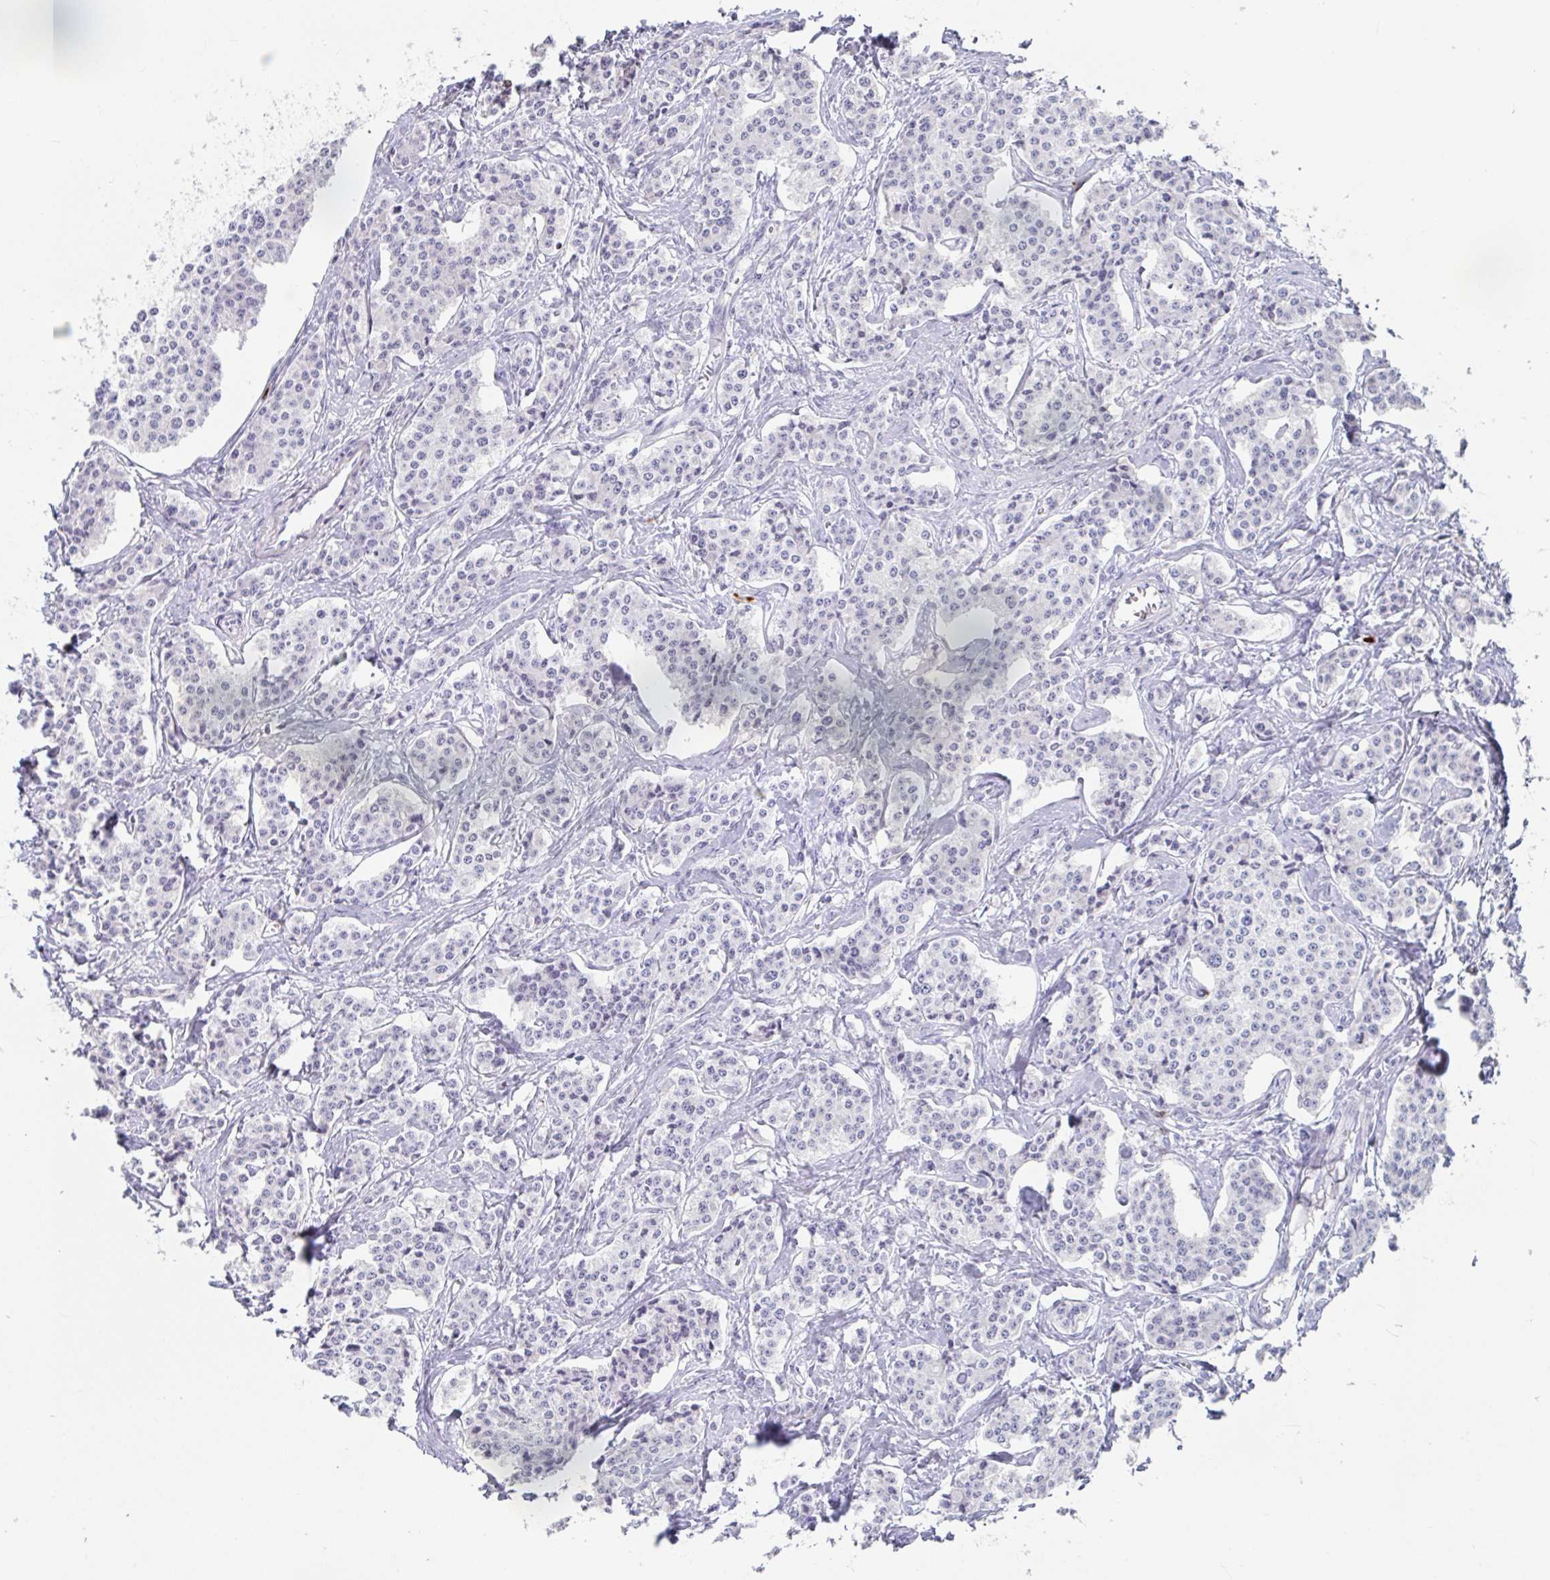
{"staining": {"intensity": "negative", "quantity": "none", "location": "none"}, "tissue": "carcinoid", "cell_type": "Tumor cells", "image_type": "cancer", "snomed": [{"axis": "morphology", "description": "Carcinoid, malignant, NOS"}, {"axis": "topography", "description": "Small intestine"}], "caption": "Immunohistochemistry of carcinoid (malignant) shows no staining in tumor cells. The staining is performed using DAB (3,3'-diaminobenzidine) brown chromogen with nuclei counter-stained in using hematoxylin.", "gene": "PLA2G1B", "patient": {"sex": "female", "age": 64}}